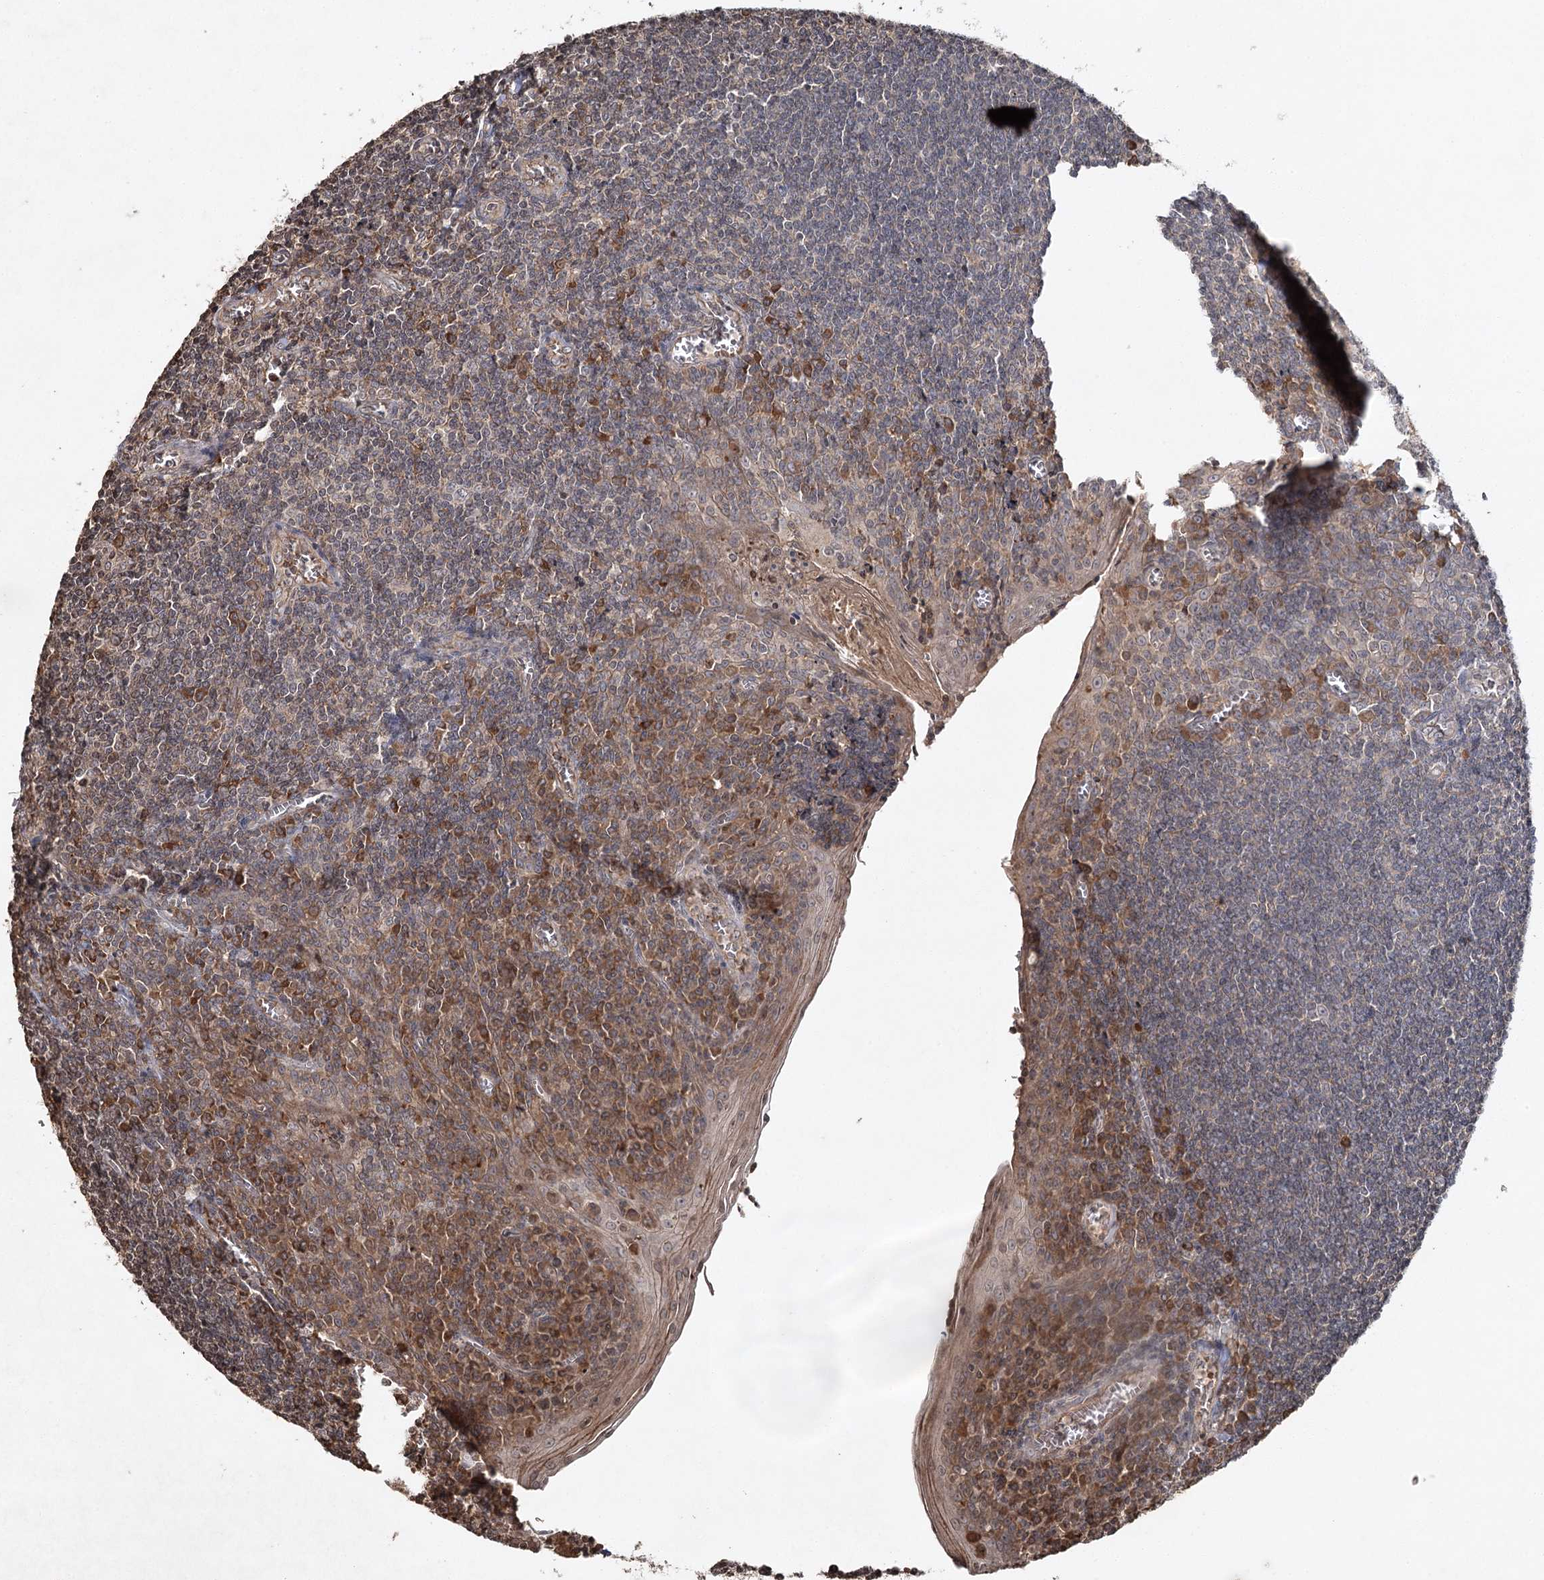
{"staining": {"intensity": "moderate", "quantity": "<25%", "location": "cytoplasmic/membranous"}, "tissue": "tonsil", "cell_type": "Germinal center cells", "image_type": "normal", "snomed": [{"axis": "morphology", "description": "Normal tissue, NOS"}, {"axis": "topography", "description": "Tonsil"}], "caption": "A photomicrograph showing moderate cytoplasmic/membranous expression in about <25% of germinal center cells in normal tonsil, as visualized by brown immunohistochemical staining.", "gene": "CYP2B6", "patient": {"sex": "male", "age": 27}}